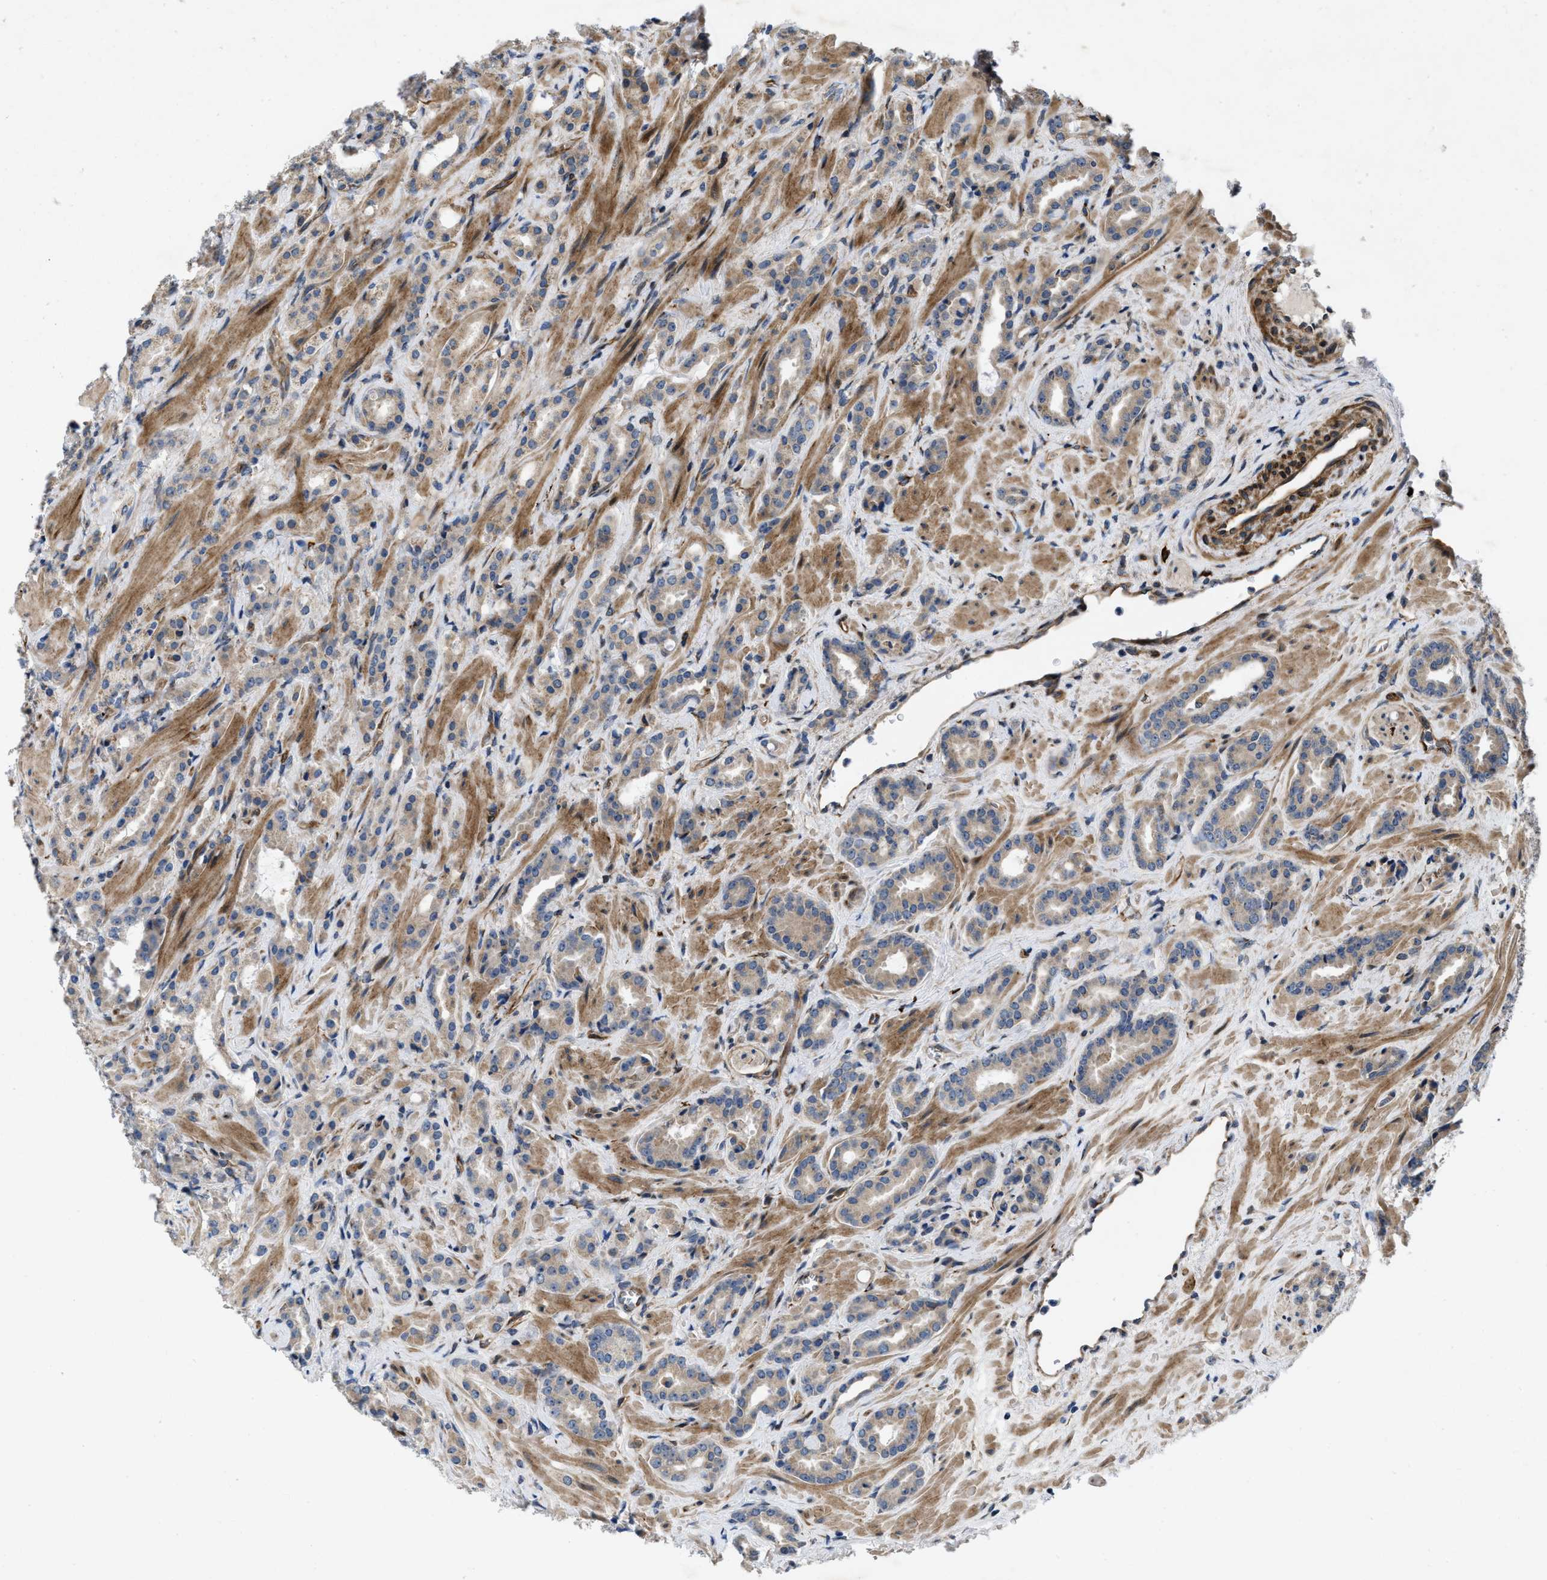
{"staining": {"intensity": "weak", "quantity": ">75%", "location": "cytoplasmic/membranous"}, "tissue": "prostate cancer", "cell_type": "Tumor cells", "image_type": "cancer", "snomed": [{"axis": "morphology", "description": "Adenocarcinoma, High grade"}, {"axis": "topography", "description": "Prostate"}], "caption": "Prostate cancer was stained to show a protein in brown. There is low levels of weak cytoplasmic/membranous positivity in about >75% of tumor cells.", "gene": "HSPA12B", "patient": {"sex": "male", "age": 64}}